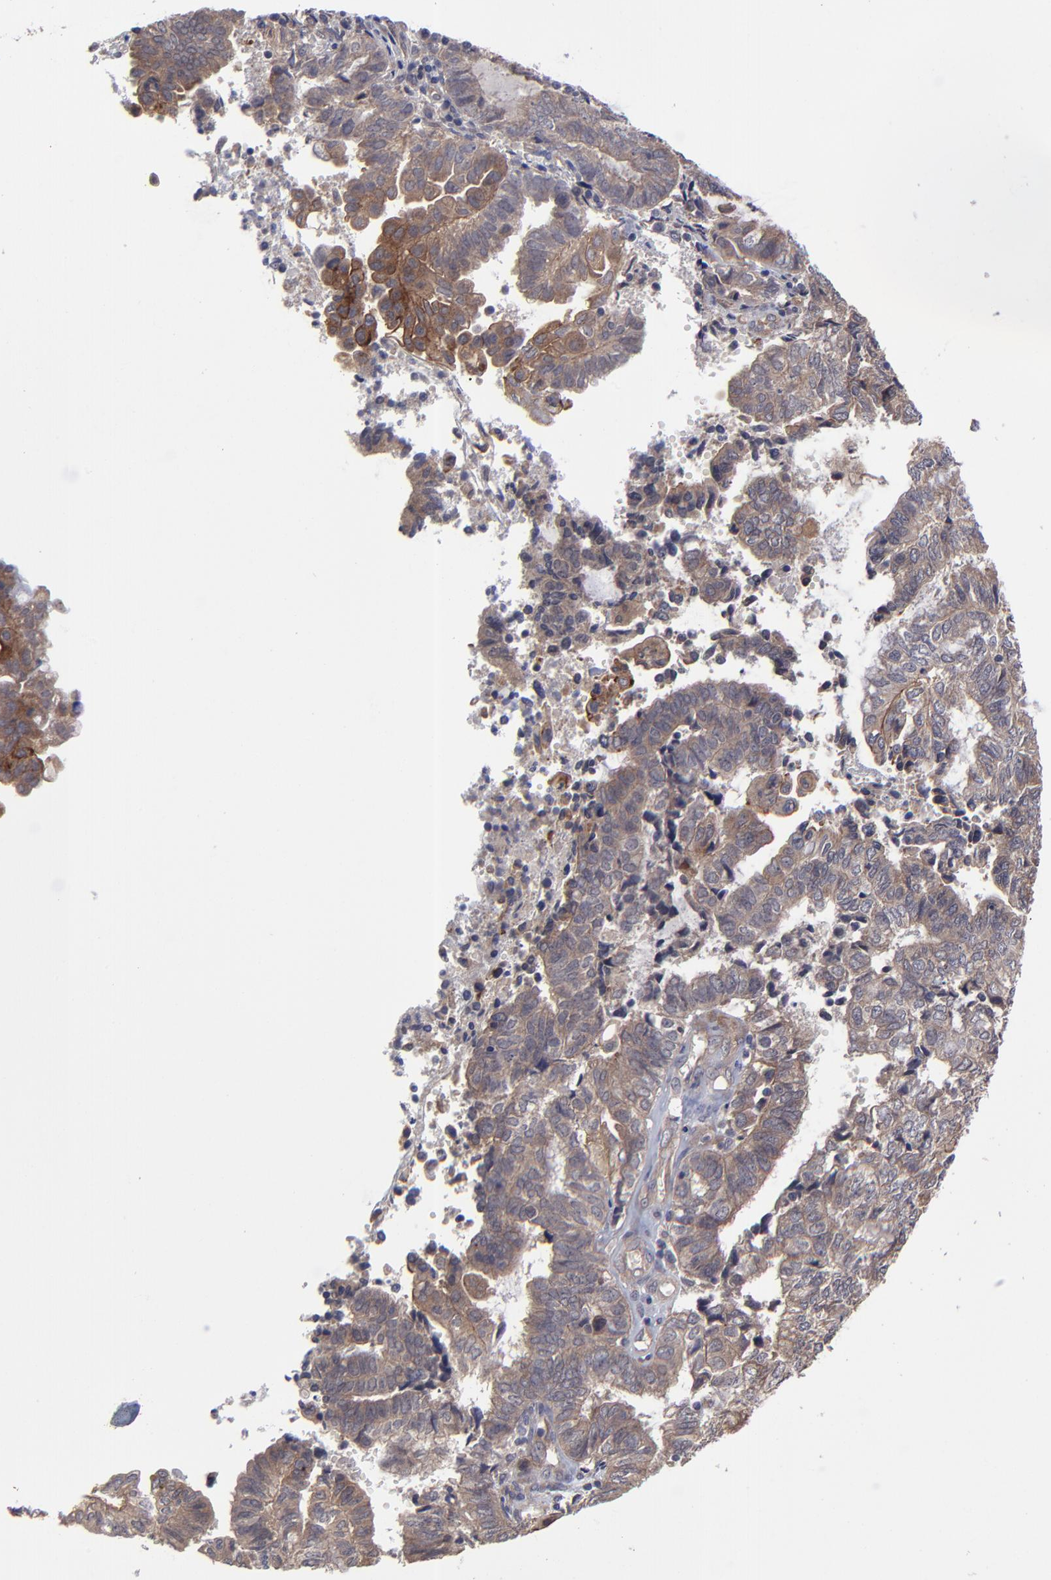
{"staining": {"intensity": "moderate", "quantity": "25%-75%", "location": "cytoplasmic/membranous"}, "tissue": "endometrial cancer", "cell_type": "Tumor cells", "image_type": "cancer", "snomed": [{"axis": "morphology", "description": "Adenocarcinoma, NOS"}, {"axis": "topography", "description": "Uterus"}, {"axis": "topography", "description": "Endometrium"}], "caption": "Protein staining by immunohistochemistry displays moderate cytoplasmic/membranous expression in about 25%-75% of tumor cells in endometrial cancer.", "gene": "ZNF780B", "patient": {"sex": "female", "age": 70}}